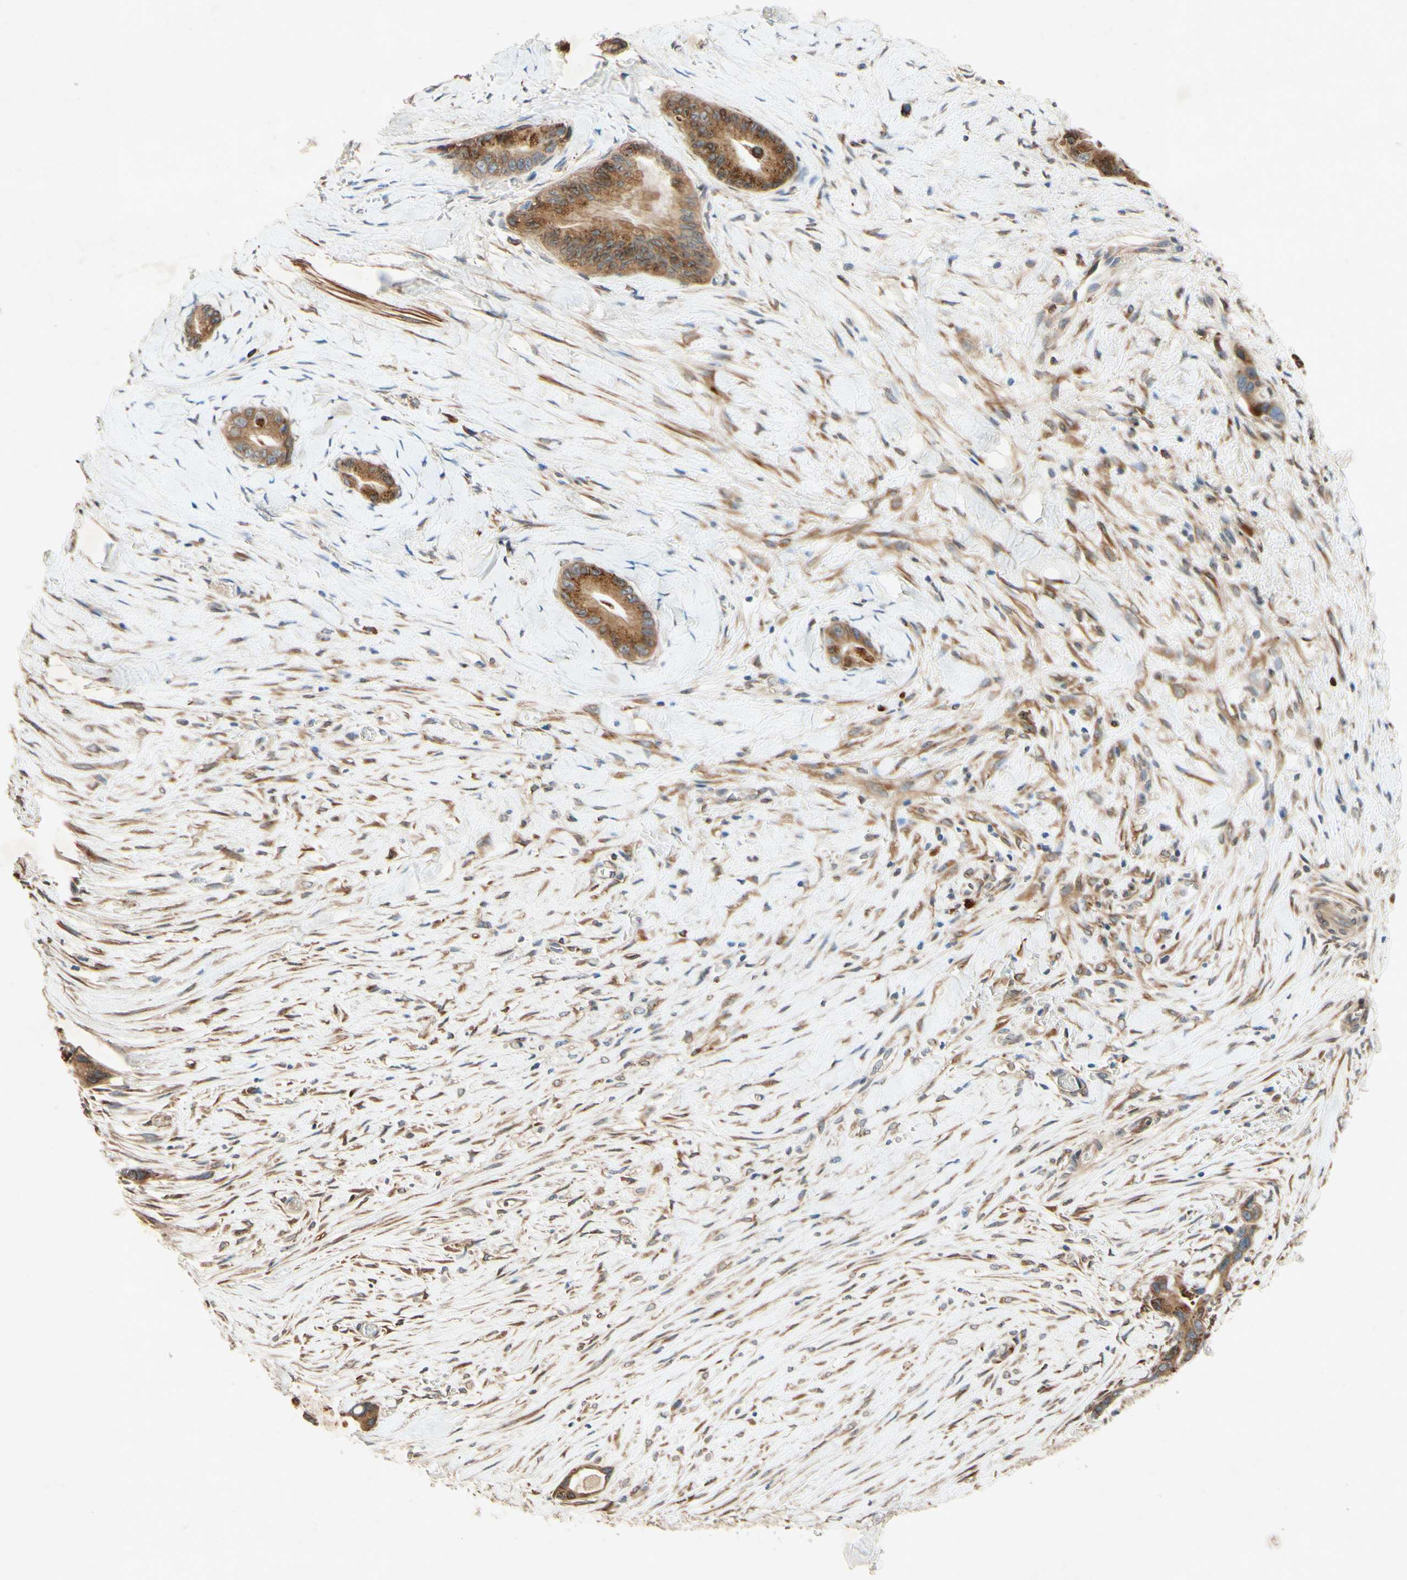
{"staining": {"intensity": "moderate", "quantity": ">75%", "location": "cytoplasmic/membranous,nuclear"}, "tissue": "liver cancer", "cell_type": "Tumor cells", "image_type": "cancer", "snomed": [{"axis": "morphology", "description": "Cholangiocarcinoma"}, {"axis": "topography", "description": "Liver"}], "caption": "Immunohistochemical staining of liver cancer displays moderate cytoplasmic/membranous and nuclear protein staining in approximately >75% of tumor cells.", "gene": "PTPRU", "patient": {"sex": "female", "age": 55}}